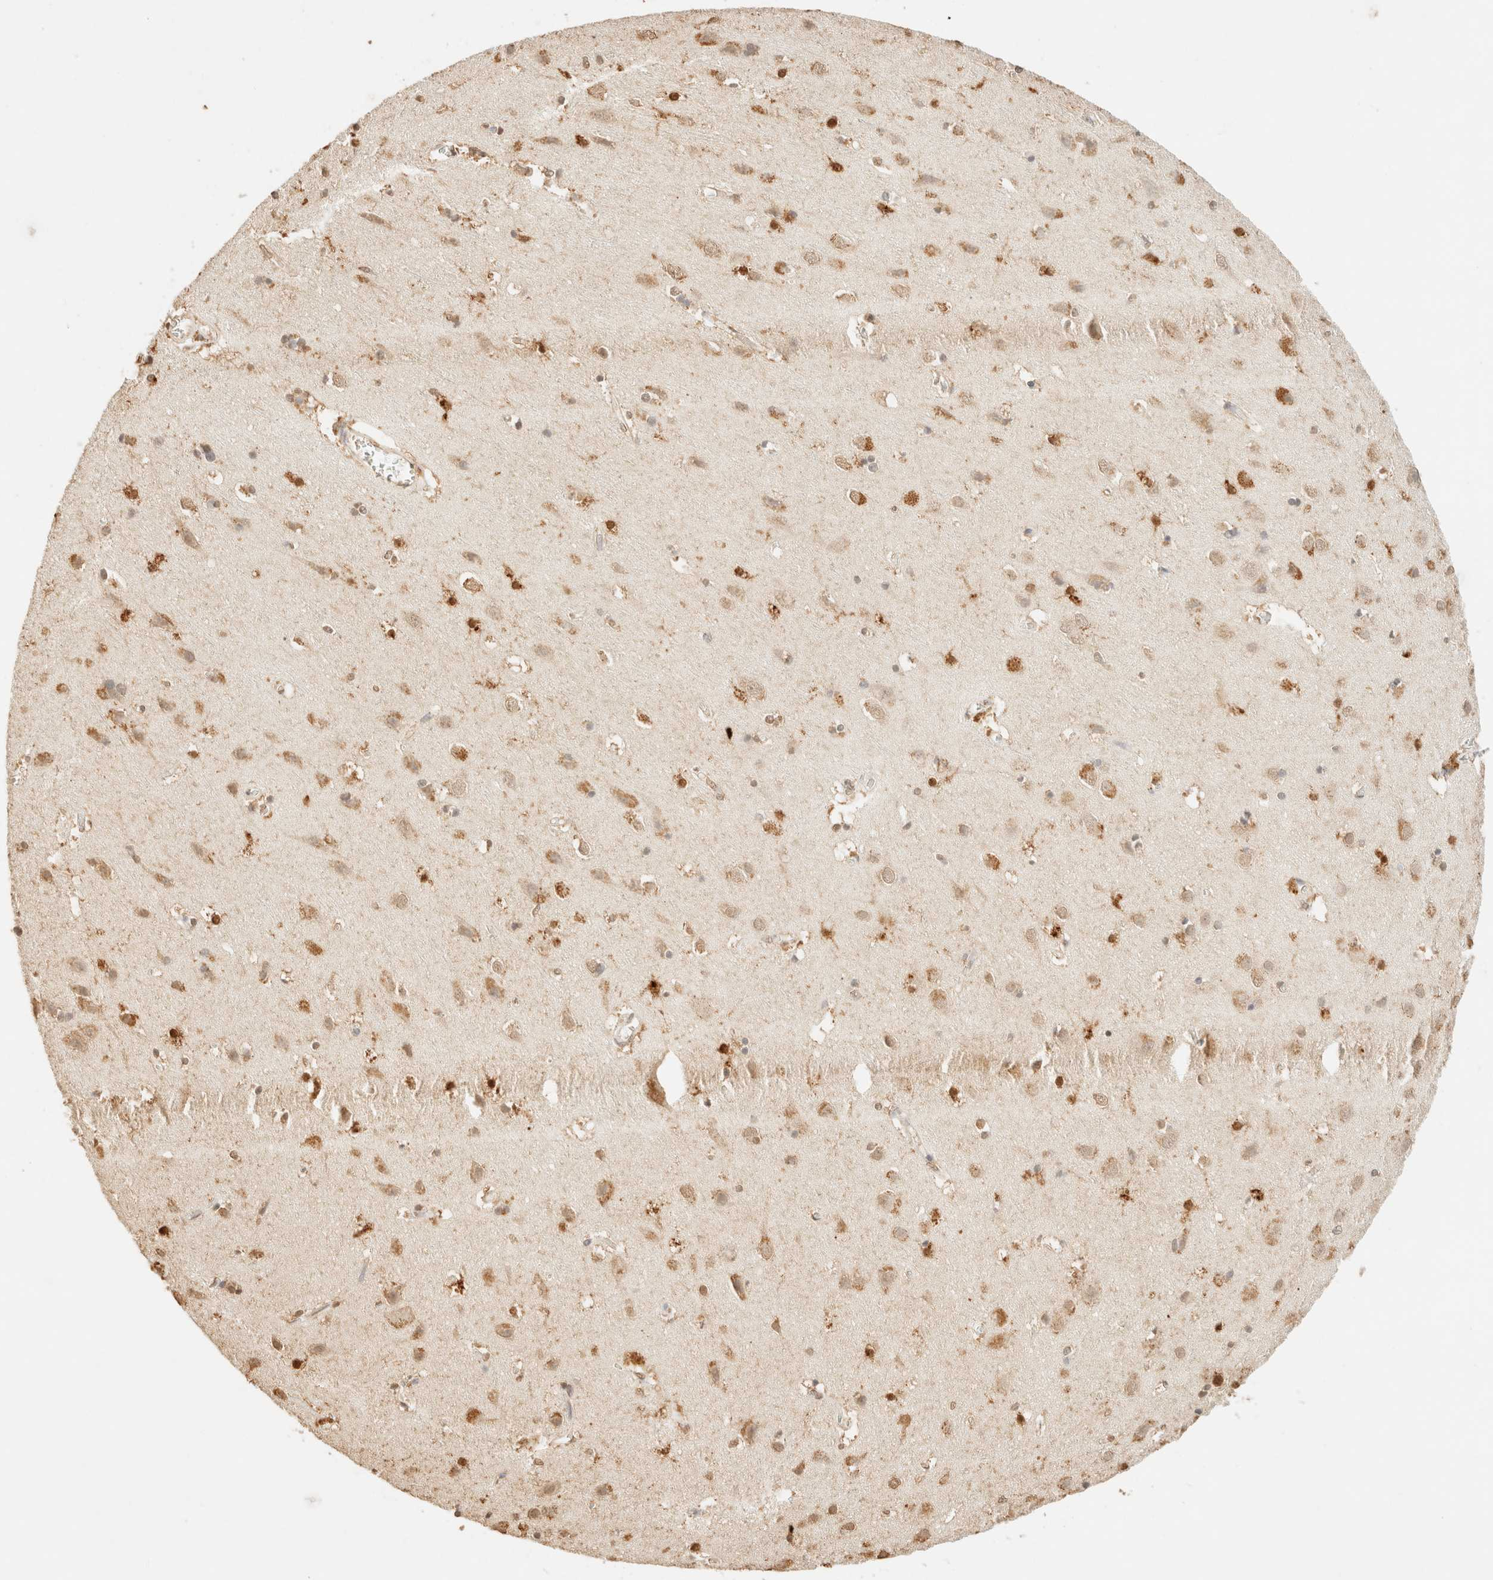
{"staining": {"intensity": "weak", "quantity": "<25%", "location": "cytoplasmic/membranous,nuclear"}, "tissue": "cerebral cortex", "cell_type": "Endothelial cells", "image_type": "normal", "snomed": [{"axis": "morphology", "description": "Normal tissue, NOS"}, {"axis": "topography", "description": "Cerebral cortex"}], "caption": "This is an IHC photomicrograph of unremarkable cerebral cortex. There is no expression in endothelial cells.", "gene": "S100A13", "patient": {"sex": "male", "age": 54}}